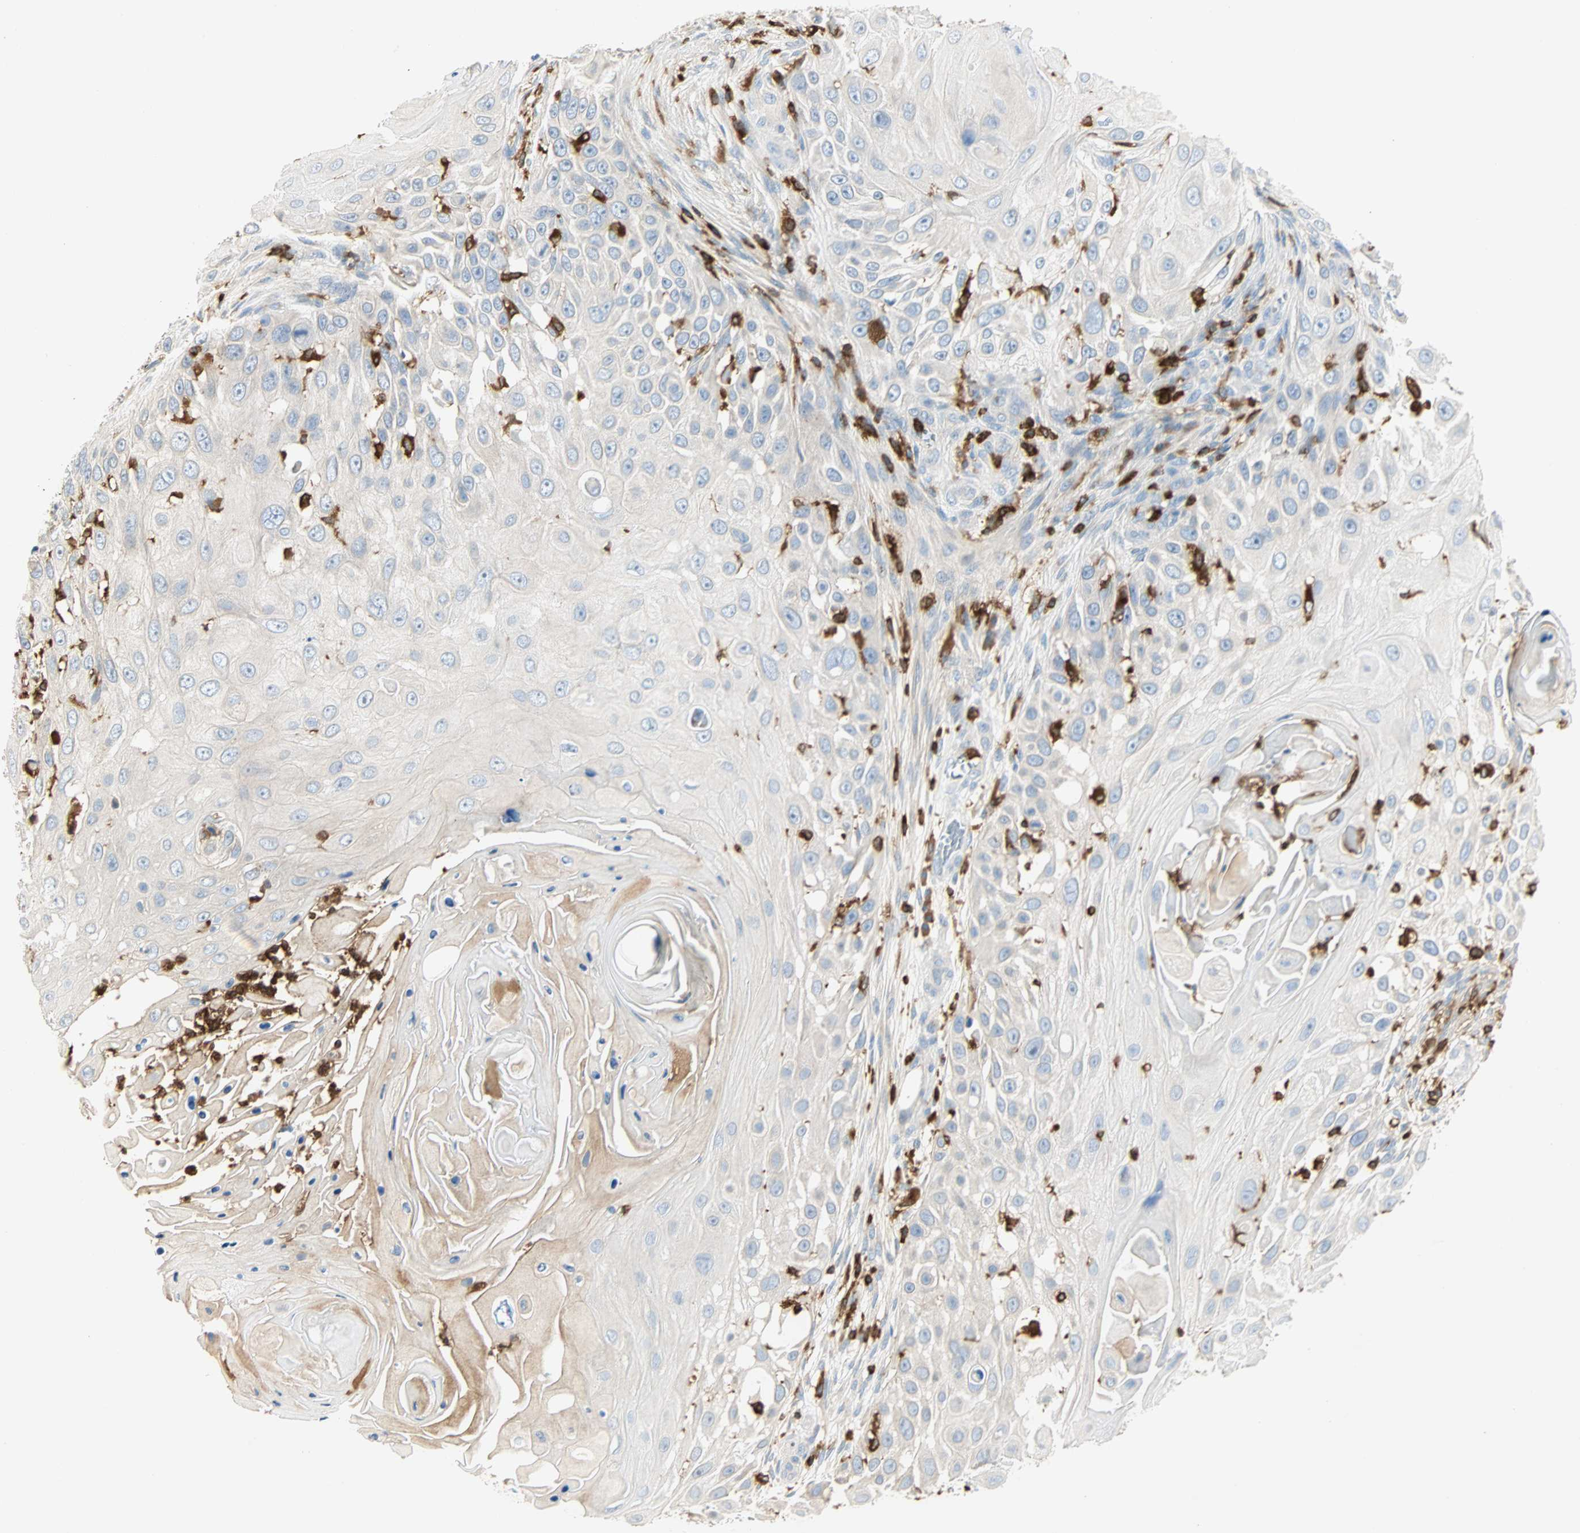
{"staining": {"intensity": "negative", "quantity": "none", "location": "none"}, "tissue": "skin cancer", "cell_type": "Tumor cells", "image_type": "cancer", "snomed": [{"axis": "morphology", "description": "Squamous cell carcinoma, NOS"}, {"axis": "topography", "description": "Skin"}], "caption": "Protein analysis of squamous cell carcinoma (skin) reveals no significant positivity in tumor cells.", "gene": "FMNL1", "patient": {"sex": "female", "age": 44}}